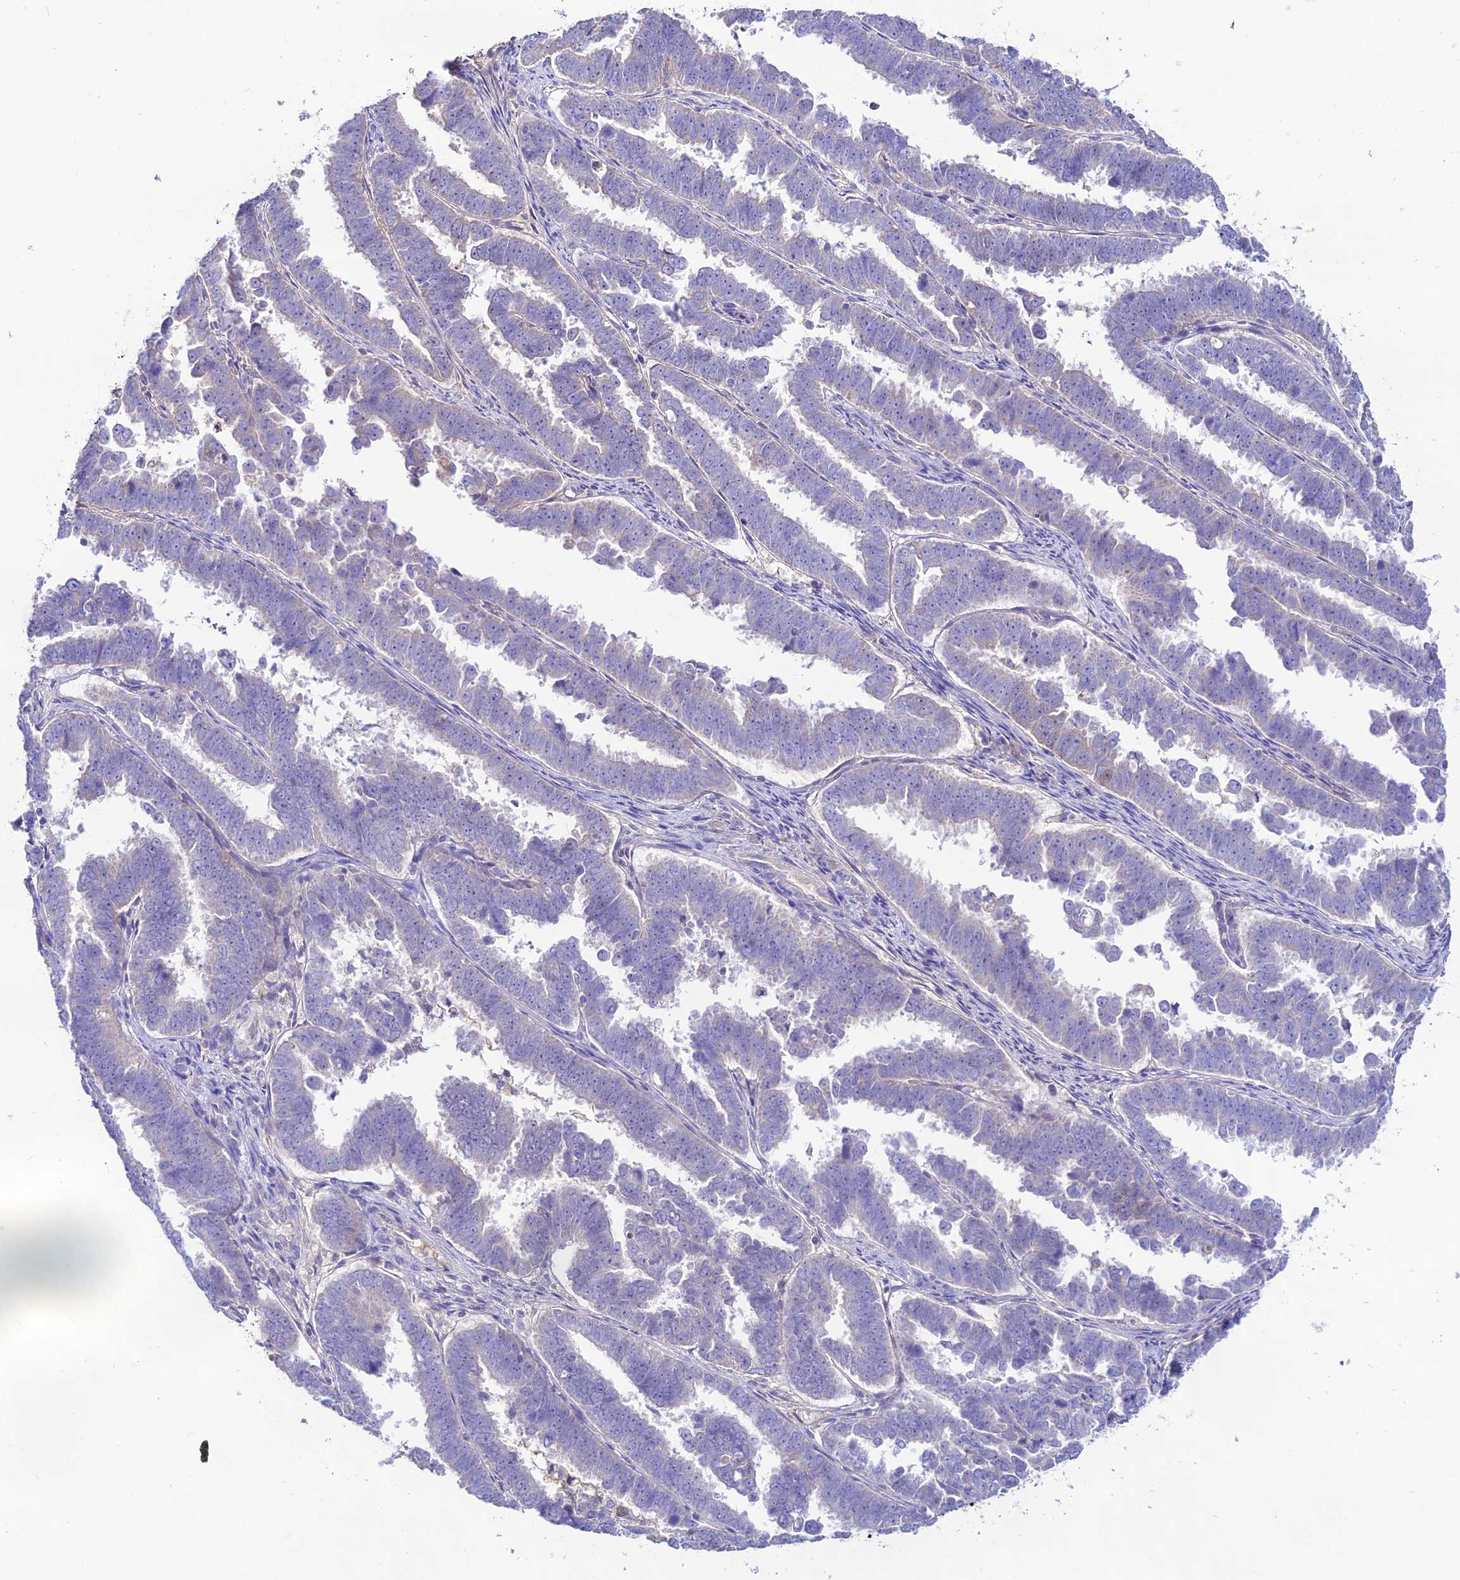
{"staining": {"intensity": "negative", "quantity": "none", "location": "none"}, "tissue": "endometrial cancer", "cell_type": "Tumor cells", "image_type": "cancer", "snomed": [{"axis": "morphology", "description": "Adenocarcinoma, NOS"}, {"axis": "topography", "description": "Endometrium"}], "caption": "Tumor cells are negative for brown protein staining in endometrial adenocarcinoma.", "gene": "NLRP9", "patient": {"sex": "female", "age": 75}}